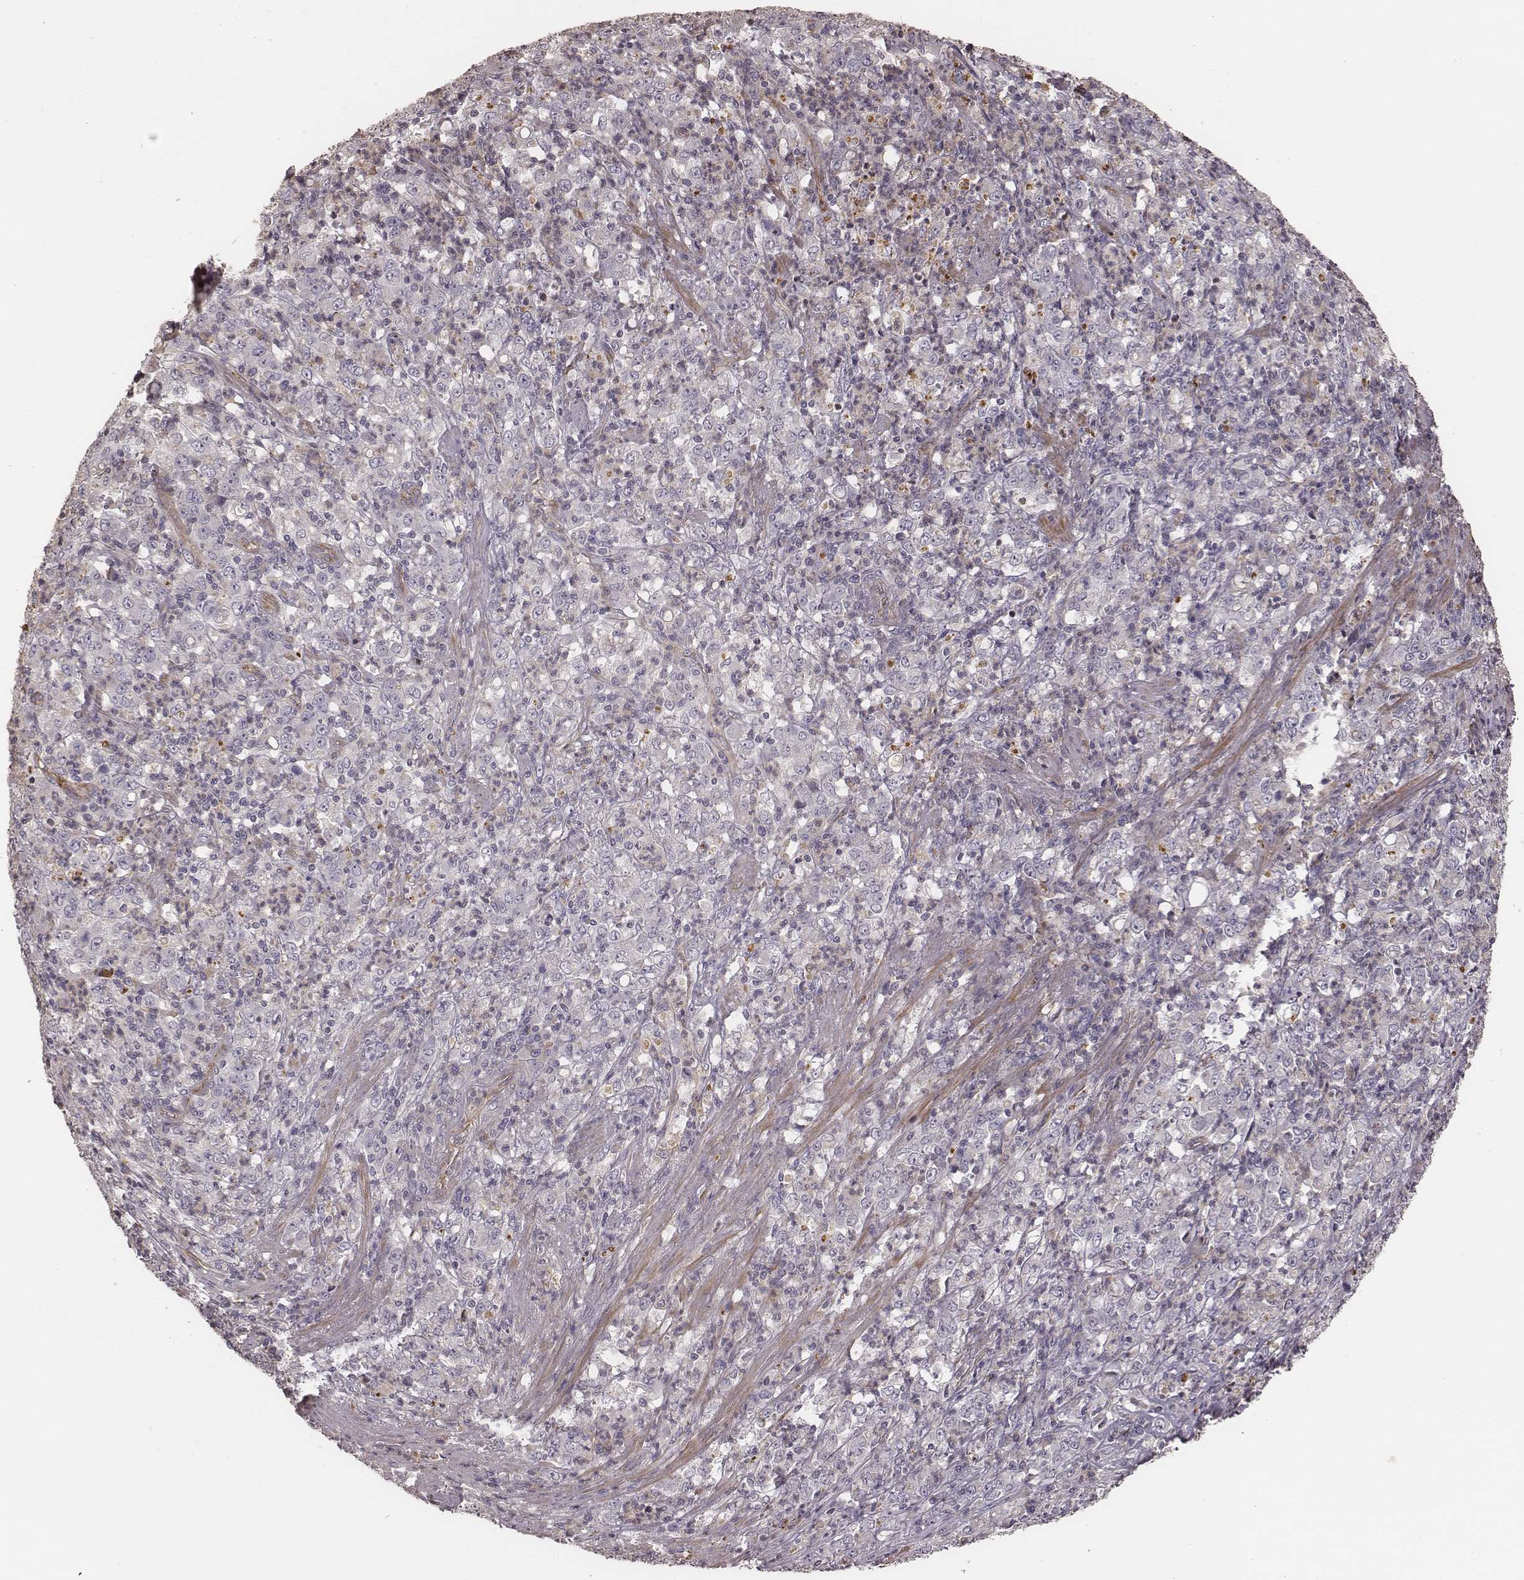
{"staining": {"intensity": "negative", "quantity": "none", "location": "none"}, "tissue": "stomach cancer", "cell_type": "Tumor cells", "image_type": "cancer", "snomed": [{"axis": "morphology", "description": "Adenocarcinoma, NOS"}, {"axis": "topography", "description": "Stomach, lower"}], "caption": "Protein analysis of adenocarcinoma (stomach) reveals no significant expression in tumor cells.", "gene": "OTOGL", "patient": {"sex": "female", "age": 71}}